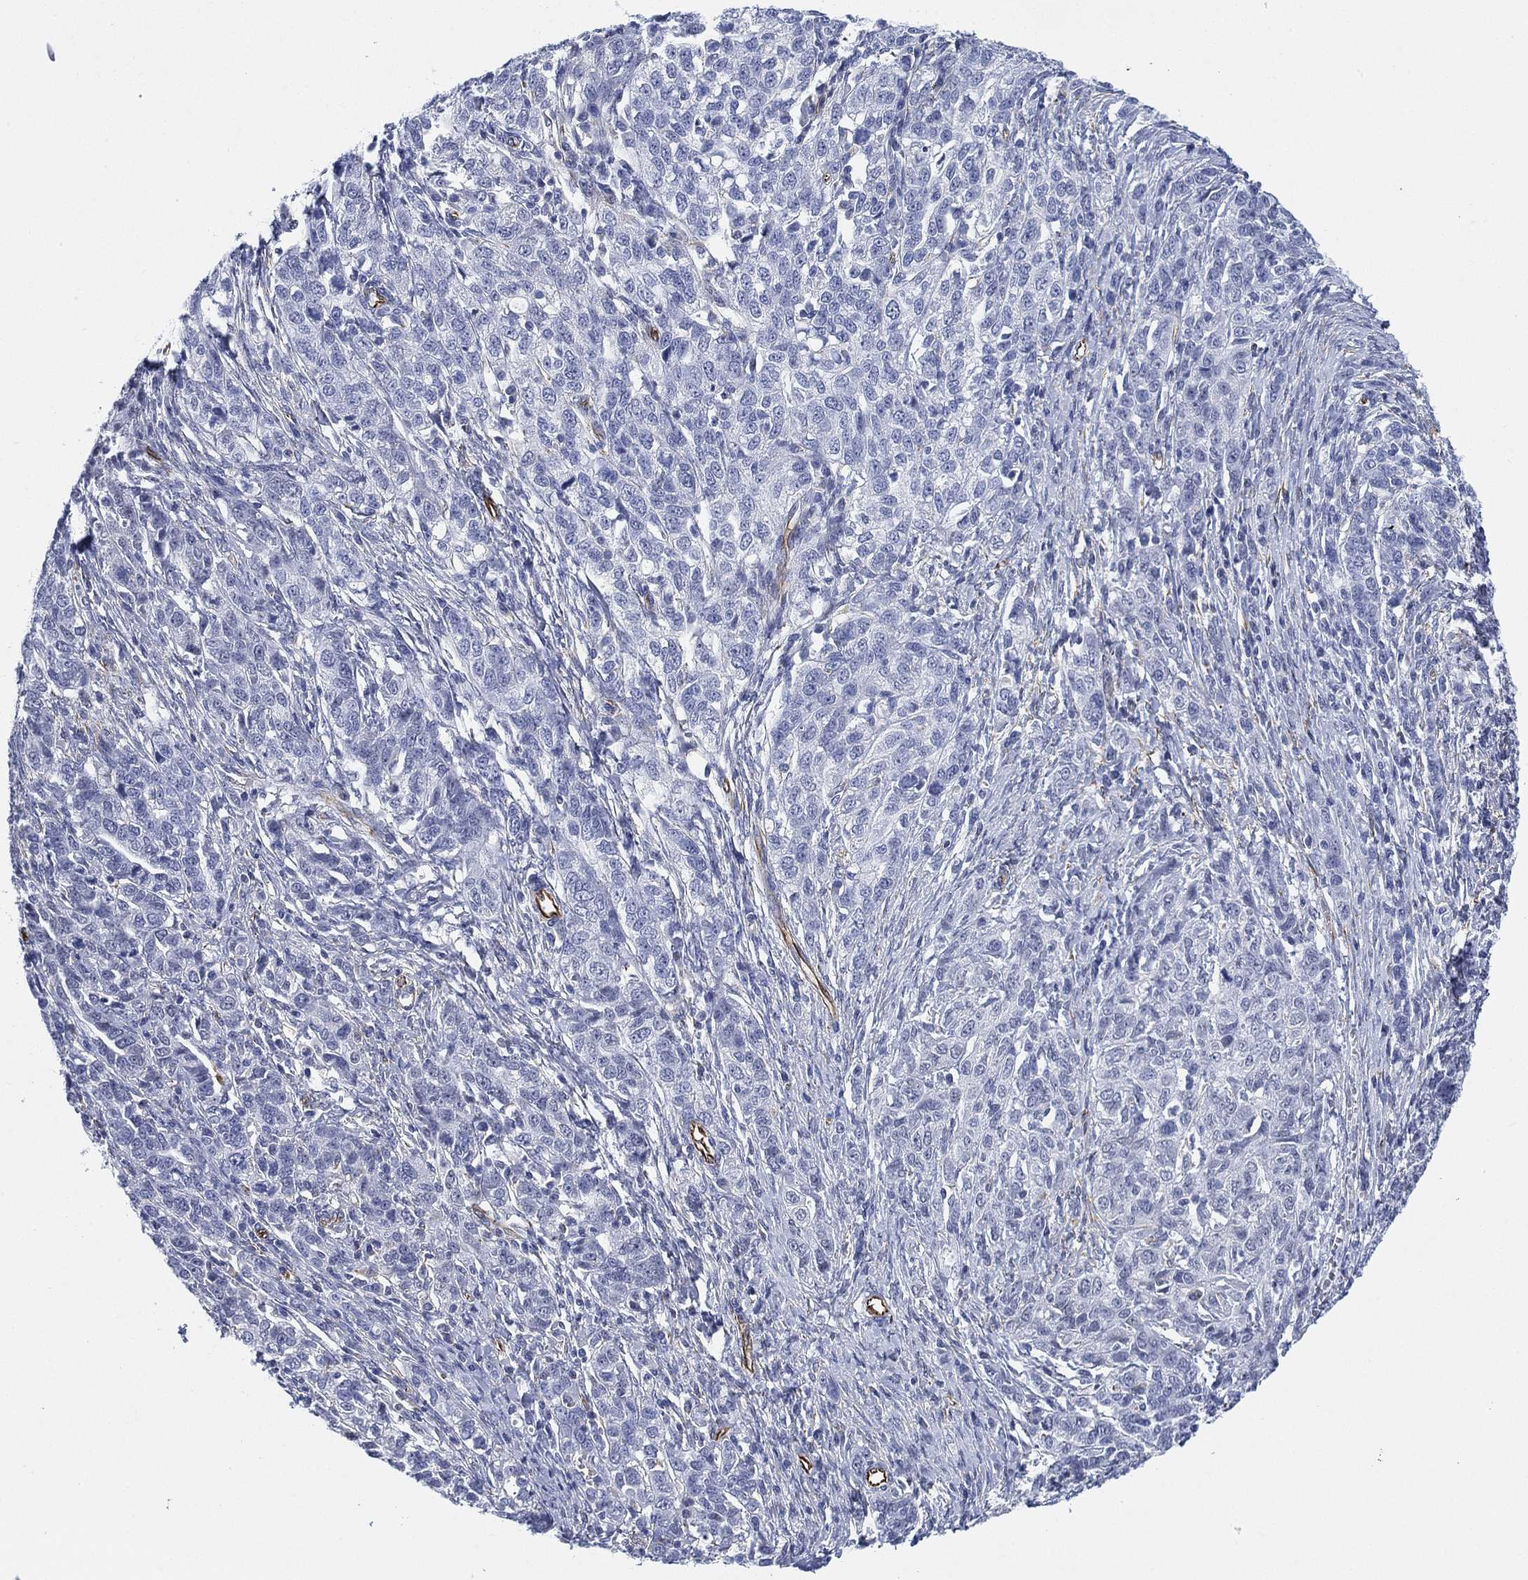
{"staining": {"intensity": "negative", "quantity": "none", "location": "none"}, "tissue": "ovarian cancer", "cell_type": "Tumor cells", "image_type": "cancer", "snomed": [{"axis": "morphology", "description": "Cystadenocarcinoma, serous, NOS"}, {"axis": "topography", "description": "Ovary"}], "caption": "An immunohistochemistry (IHC) micrograph of ovarian cancer (serous cystadenocarcinoma) is shown. There is no staining in tumor cells of ovarian cancer (serous cystadenocarcinoma). The staining was performed using DAB to visualize the protein expression in brown, while the nuclei were stained in blue with hematoxylin (Magnification: 20x).", "gene": "PSKH2", "patient": {"sex": "female", "age": 71}}